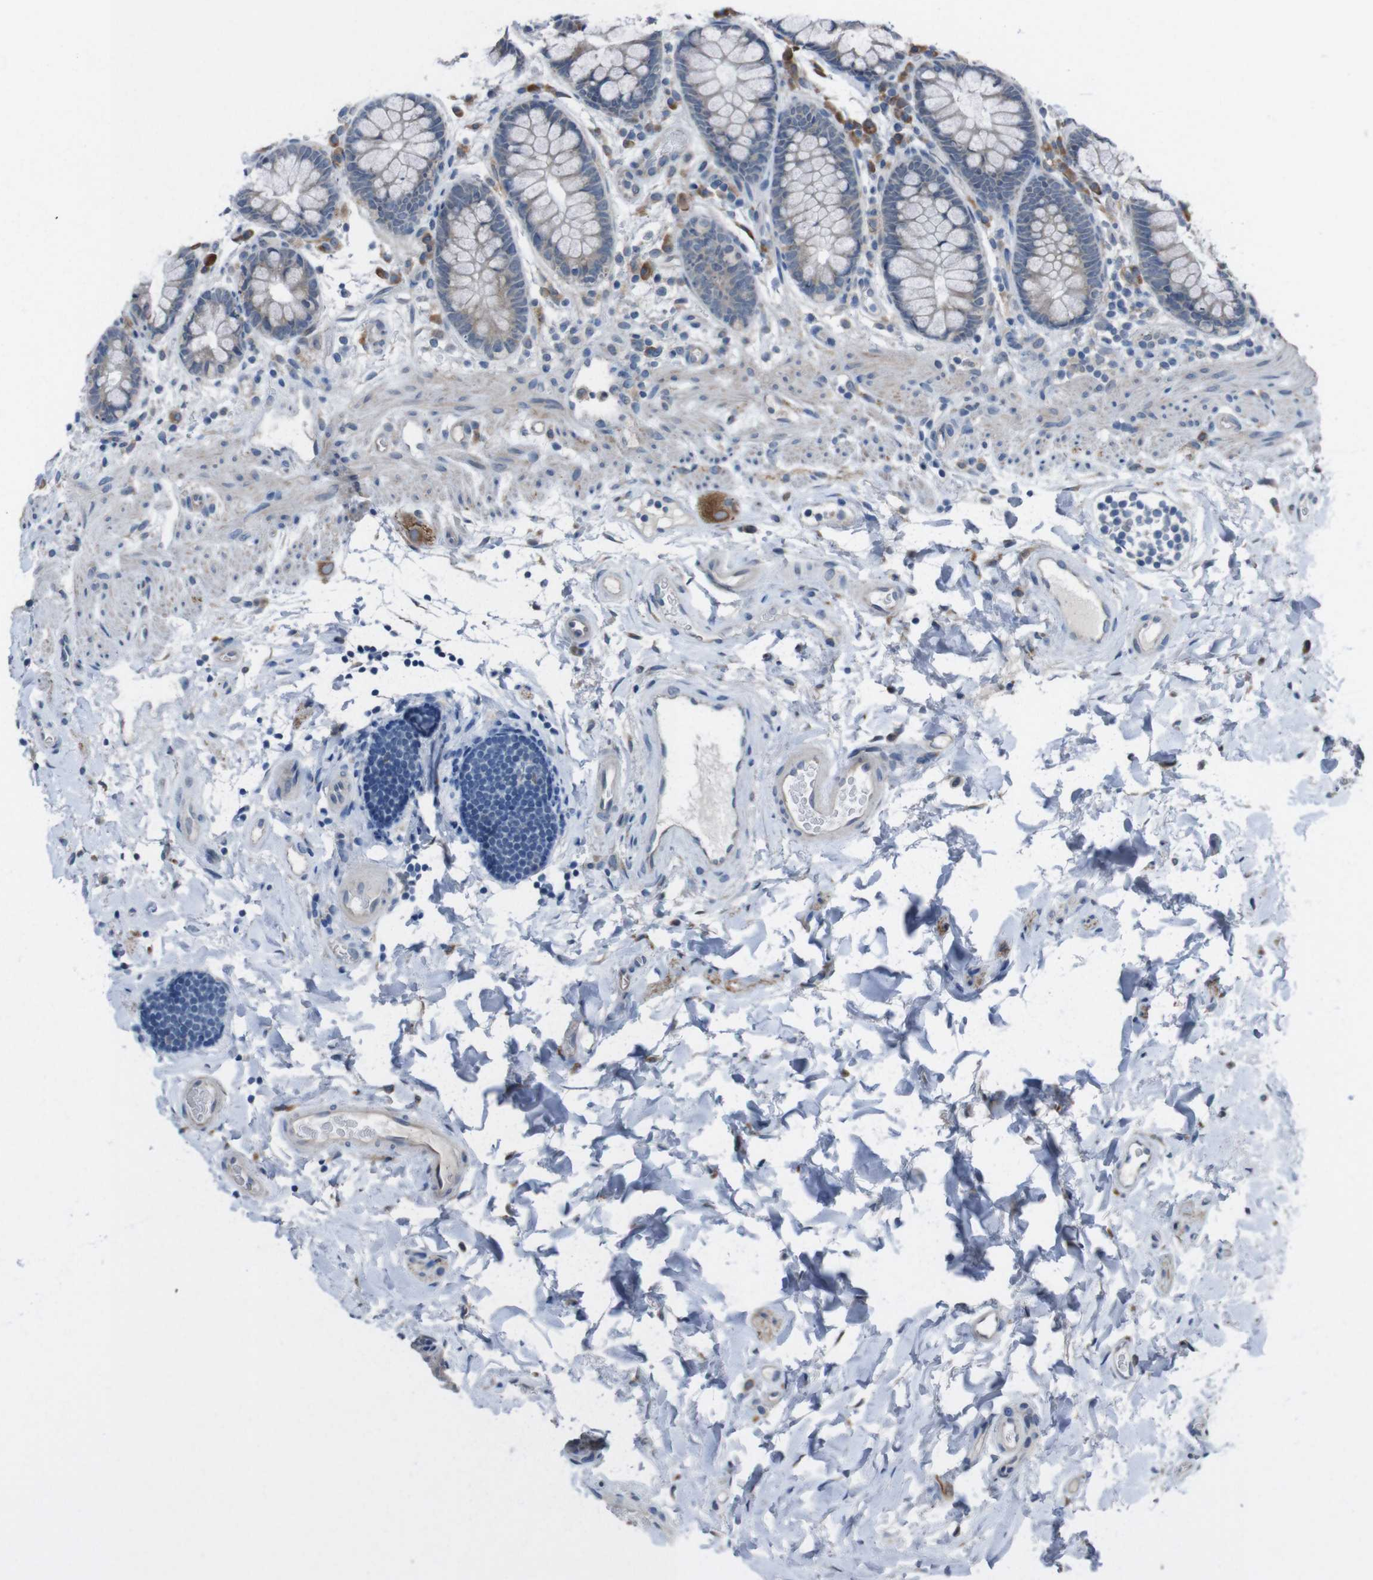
{"staining": {"intensity": "negative", "quantity": "none", "location": "none"}, "tissue": "colon", "cell_type": "Endothelial cells", "image_type": "normal", "snomed": [{"axis": "morphology", "description": "Normal tissue, NOS"}, {"axis": "topography", "description": "Colon"}], "caption": "Immunohistochemistry micrograph of normal colon: human colon stained with DAB (3,3'-diaminobenzidine) demonstrates no significant protein staining in endothelial cells.", "gene": "CDH22", "patient": {"sex": "female", "age": 80}}